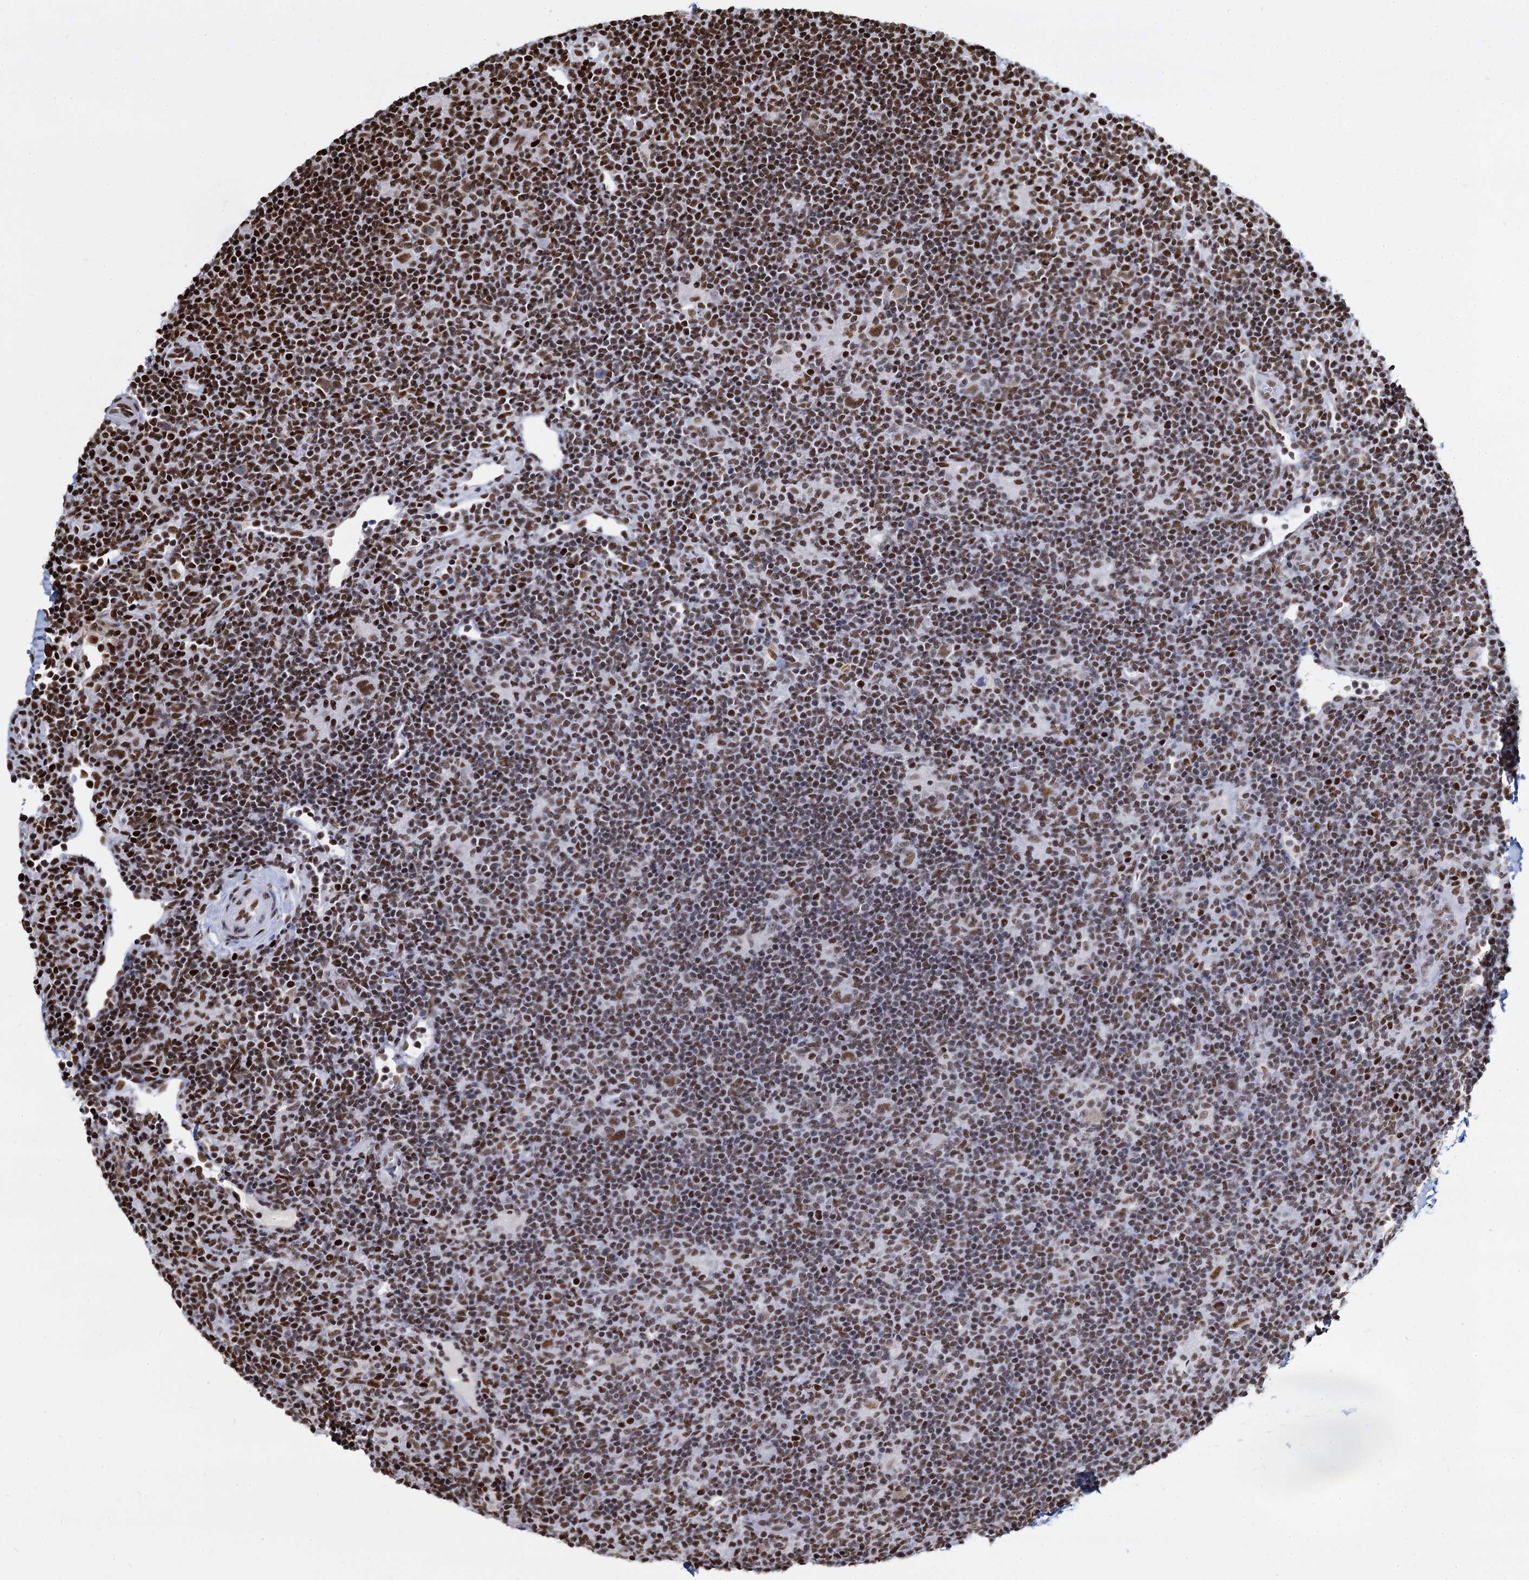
{"staining": {"intensity": "moderate", "quantity": ">75%", "location": "nuclear"}, "tissue": "lymphoma", "cell_type": "Tumor cells", "image_type": "cancer", "snomed": [{"axis": "morphology", "description": "Hodgkin's disease, NOS"}, {"axis": "topography", "description": "Lymph node"}], "caption": "Hodgkin's disease was stained to show a protein in brown. There is medium levels of moderate nuclear staining in approximately >75% of tumor cells.", "gene": "DCPS", "patient": {"sex": "female", "age": 57}}